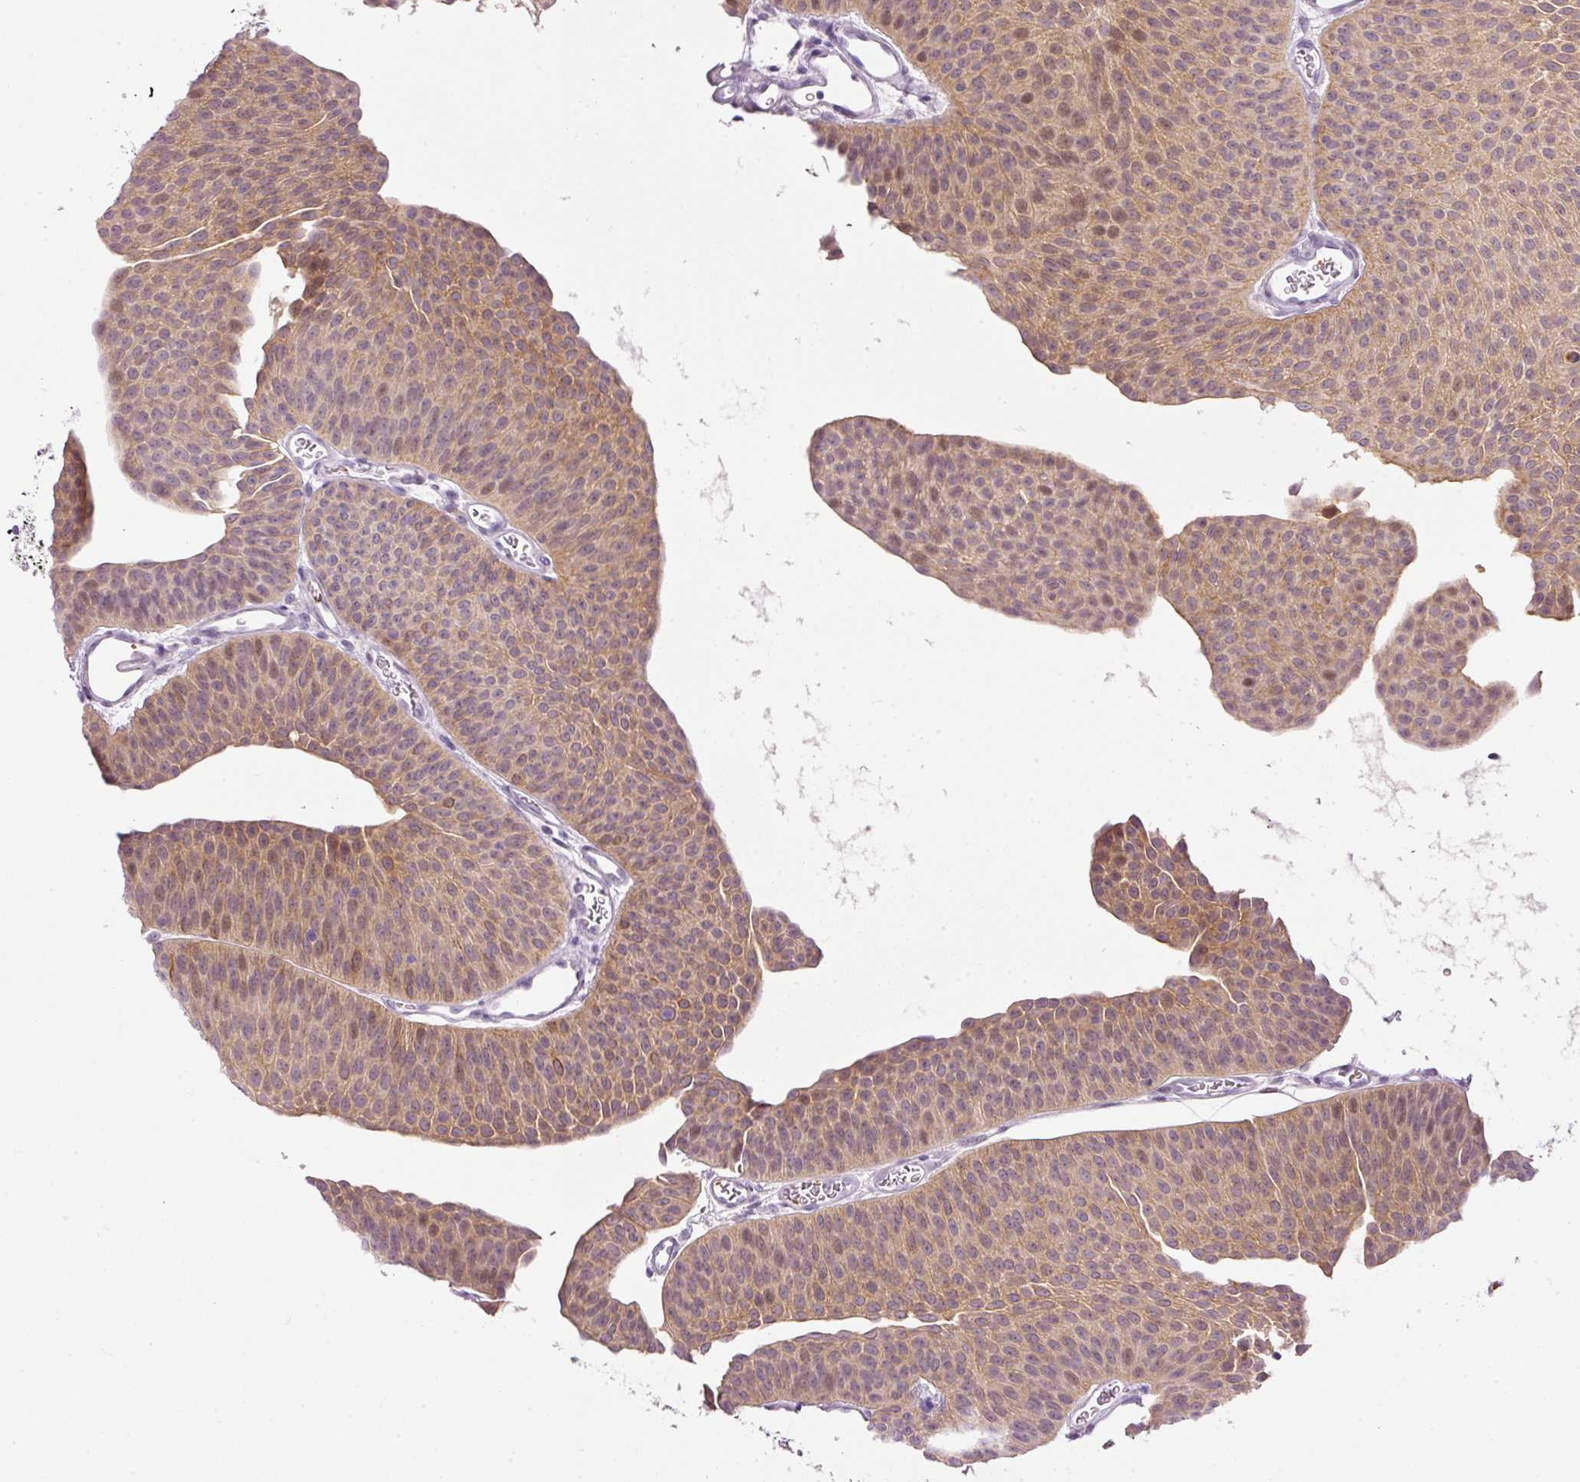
{"staining": {"intensity": "moderate", "quantity": ">75%", "location": "cytoplasmic/membranous,nuclear"}, "tissue": "urothelial cancer", "cell_type": "Tumor cells", "image_type": "cancer", "snomed": [{"axis": "morphology", "description": "Urothelial carcinoma, Low grade"}, {"axis": "topography", "description": "Urinary bladder"}], "caption": "Immunohistochemistry (IHC) staining of low-grade urothelial carcinoma, which exhibits medium levels of moderate cytoplasmic/membranous and nuclear expression in about >75% of tumor cells indicating moderate cytoplasmic/membranous and nuclear protein positivity. The staining was performed using DAB (brown) for protein detection and nuclei were counterstained in hematoxylin (blue).", "gene": "SRC", "patient": {"sex": "female", "age": 60}}